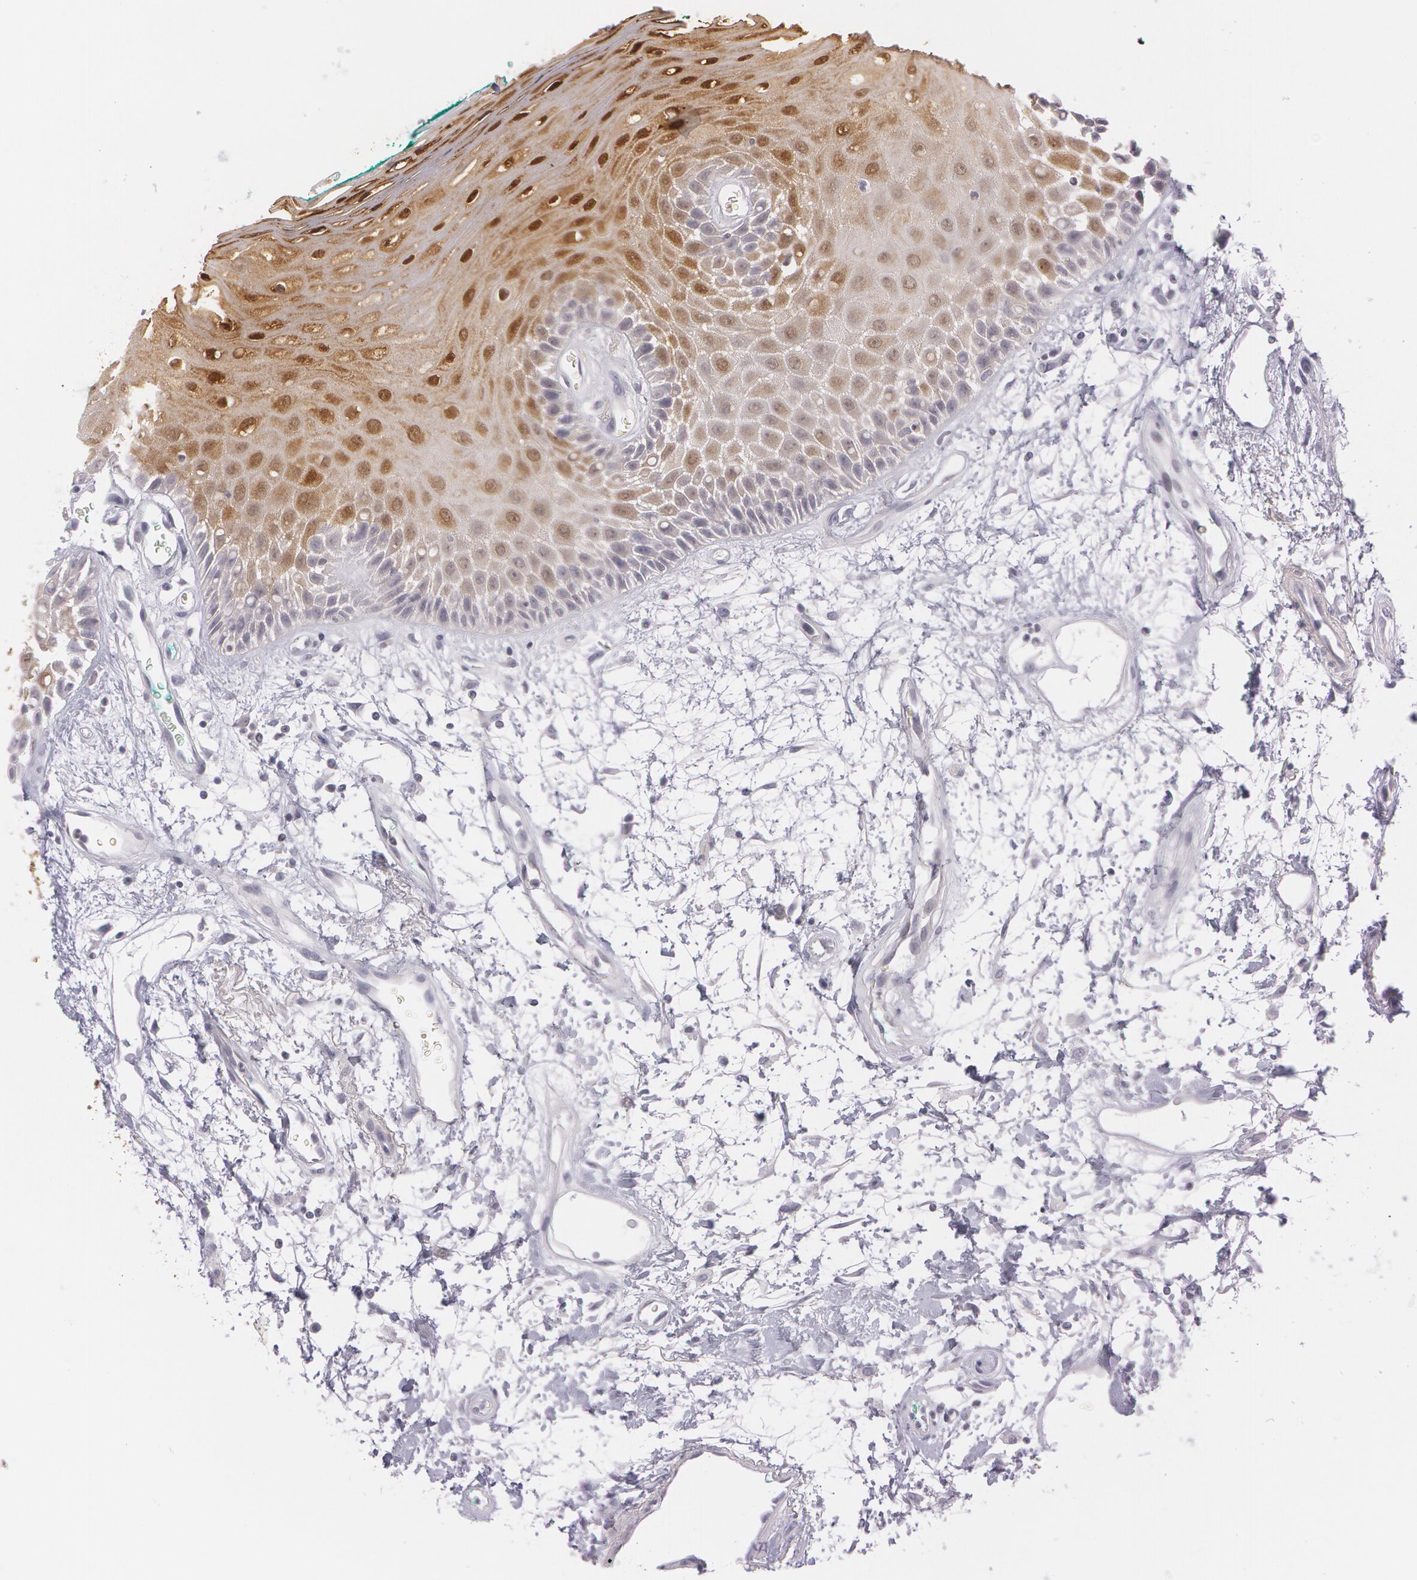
{"staining": {"intensity": "moderate", "quantity": ">75%", "location": "nuclear"}, "tissue": "oral mucosa", "cell_type": "Squamous epithelial cells", "image_type": "normal", "snomed": [{"axis": "morphology", "description": "Normal tissue, NOS"}, {"axis": "morphology", "description": "Squamous cell carcinoma, NOS"}, {"axis": "topography", "description": "Skeletal muscle"}, {"axis": "topography", "description": "Oral tissue"}, {"axis": "topography", "description": "Head-Neck"}], "caption": "A medium amount of moderate nuclear positivity is appreciated in approximately >75% of squamous epithelial cells in unremarkable oral mucosa. The protein is shown in brown color, while the nuclei are stained blue.", "gene": "IL1RN", "patient": {"sex": "female", "age": 84}}